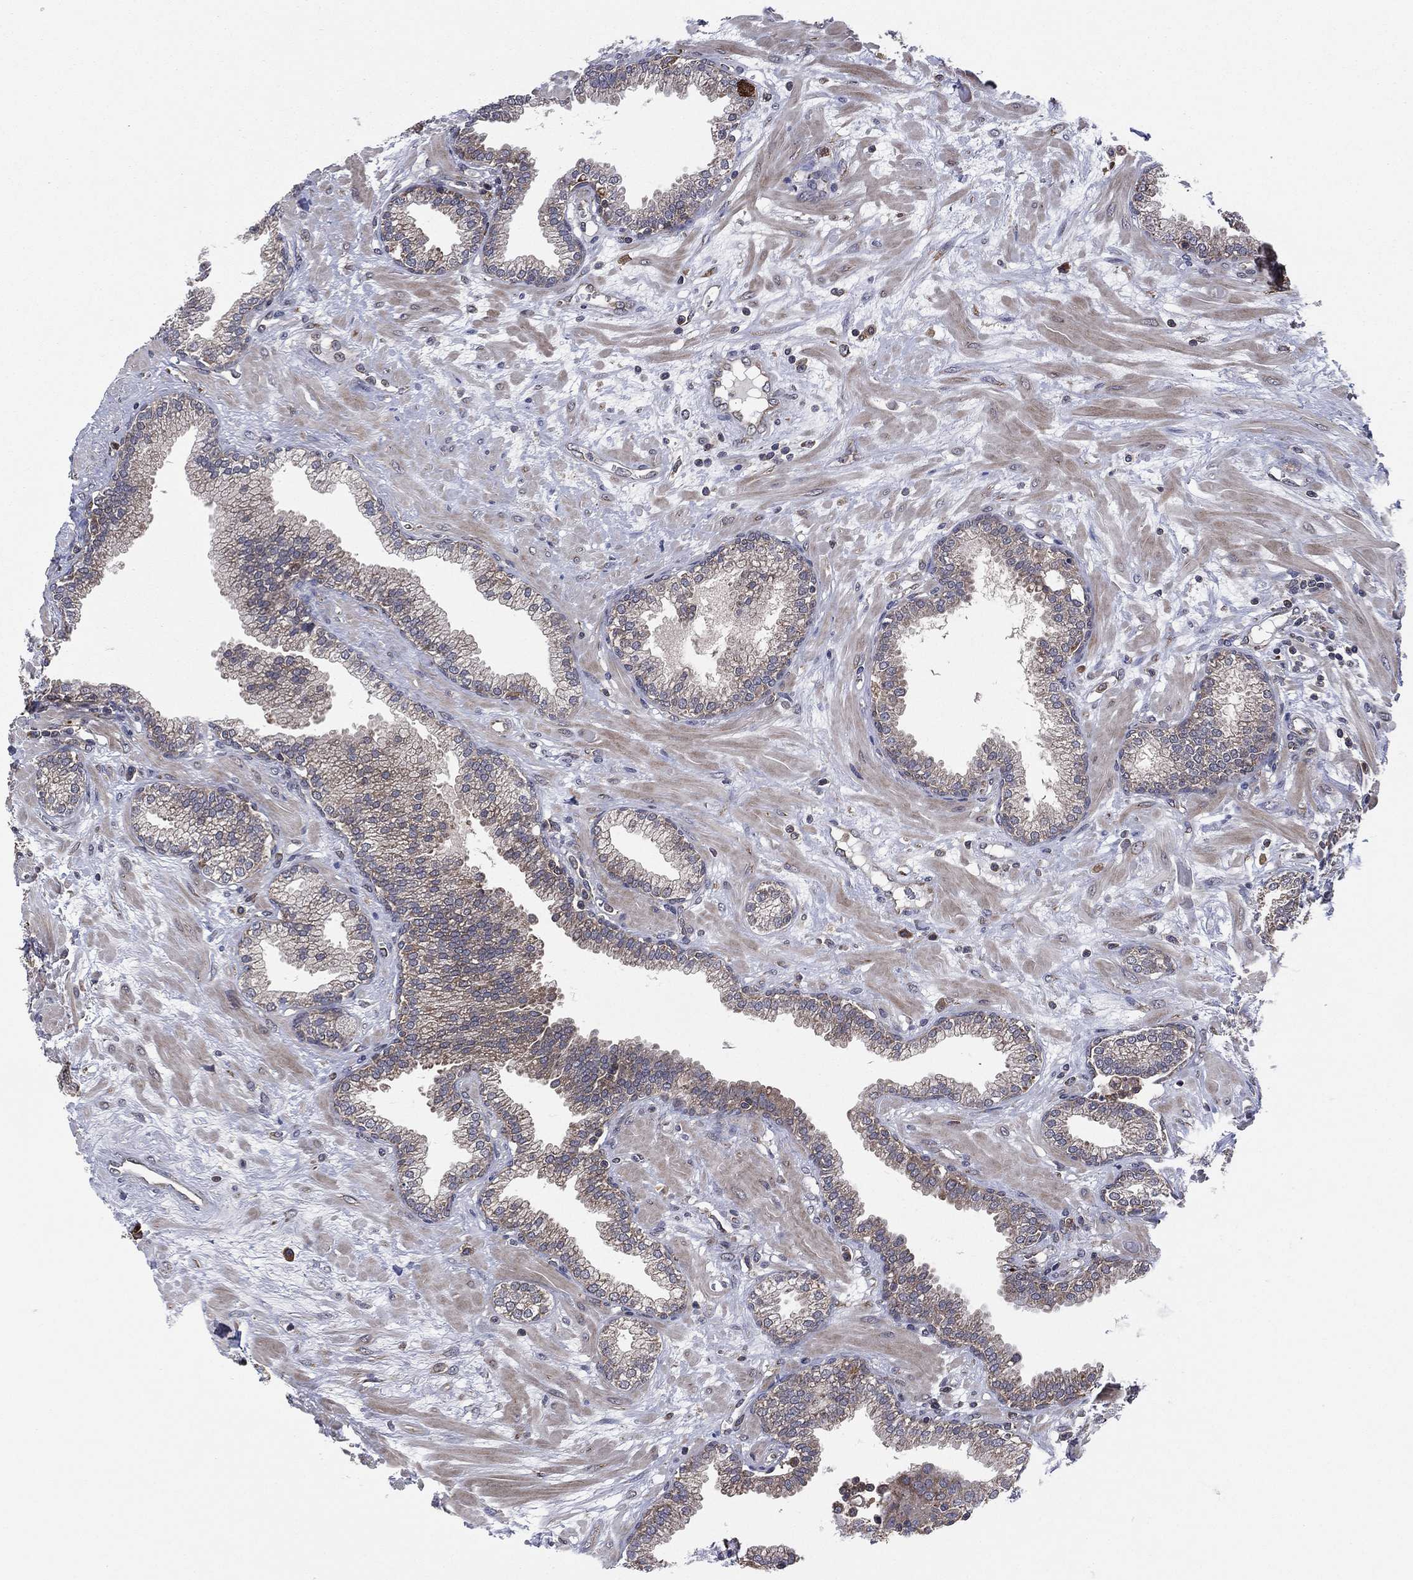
{"staining": {"intensity": "weak", "quantity": "<25%", "location": "cytoplasmic/membranous"}, "tissue": "prostate", "cell_type": "Glandular cells", "image_type": "normal", "snomed": [{"axis": "morphology", "description": "Normal tissue, NOS"}, {"axis": "topography", "description": "Prostate"}], "caption": "The IHC image has no significant expression in glandular cells of prostate. (Stains: DAB immunohistochemistry with hematoxylin counter stain, Microscopy: brightfield microscopy at high magnification).", "gene": "C2orf76", "patient": {"sex": "male", "age": 64}}